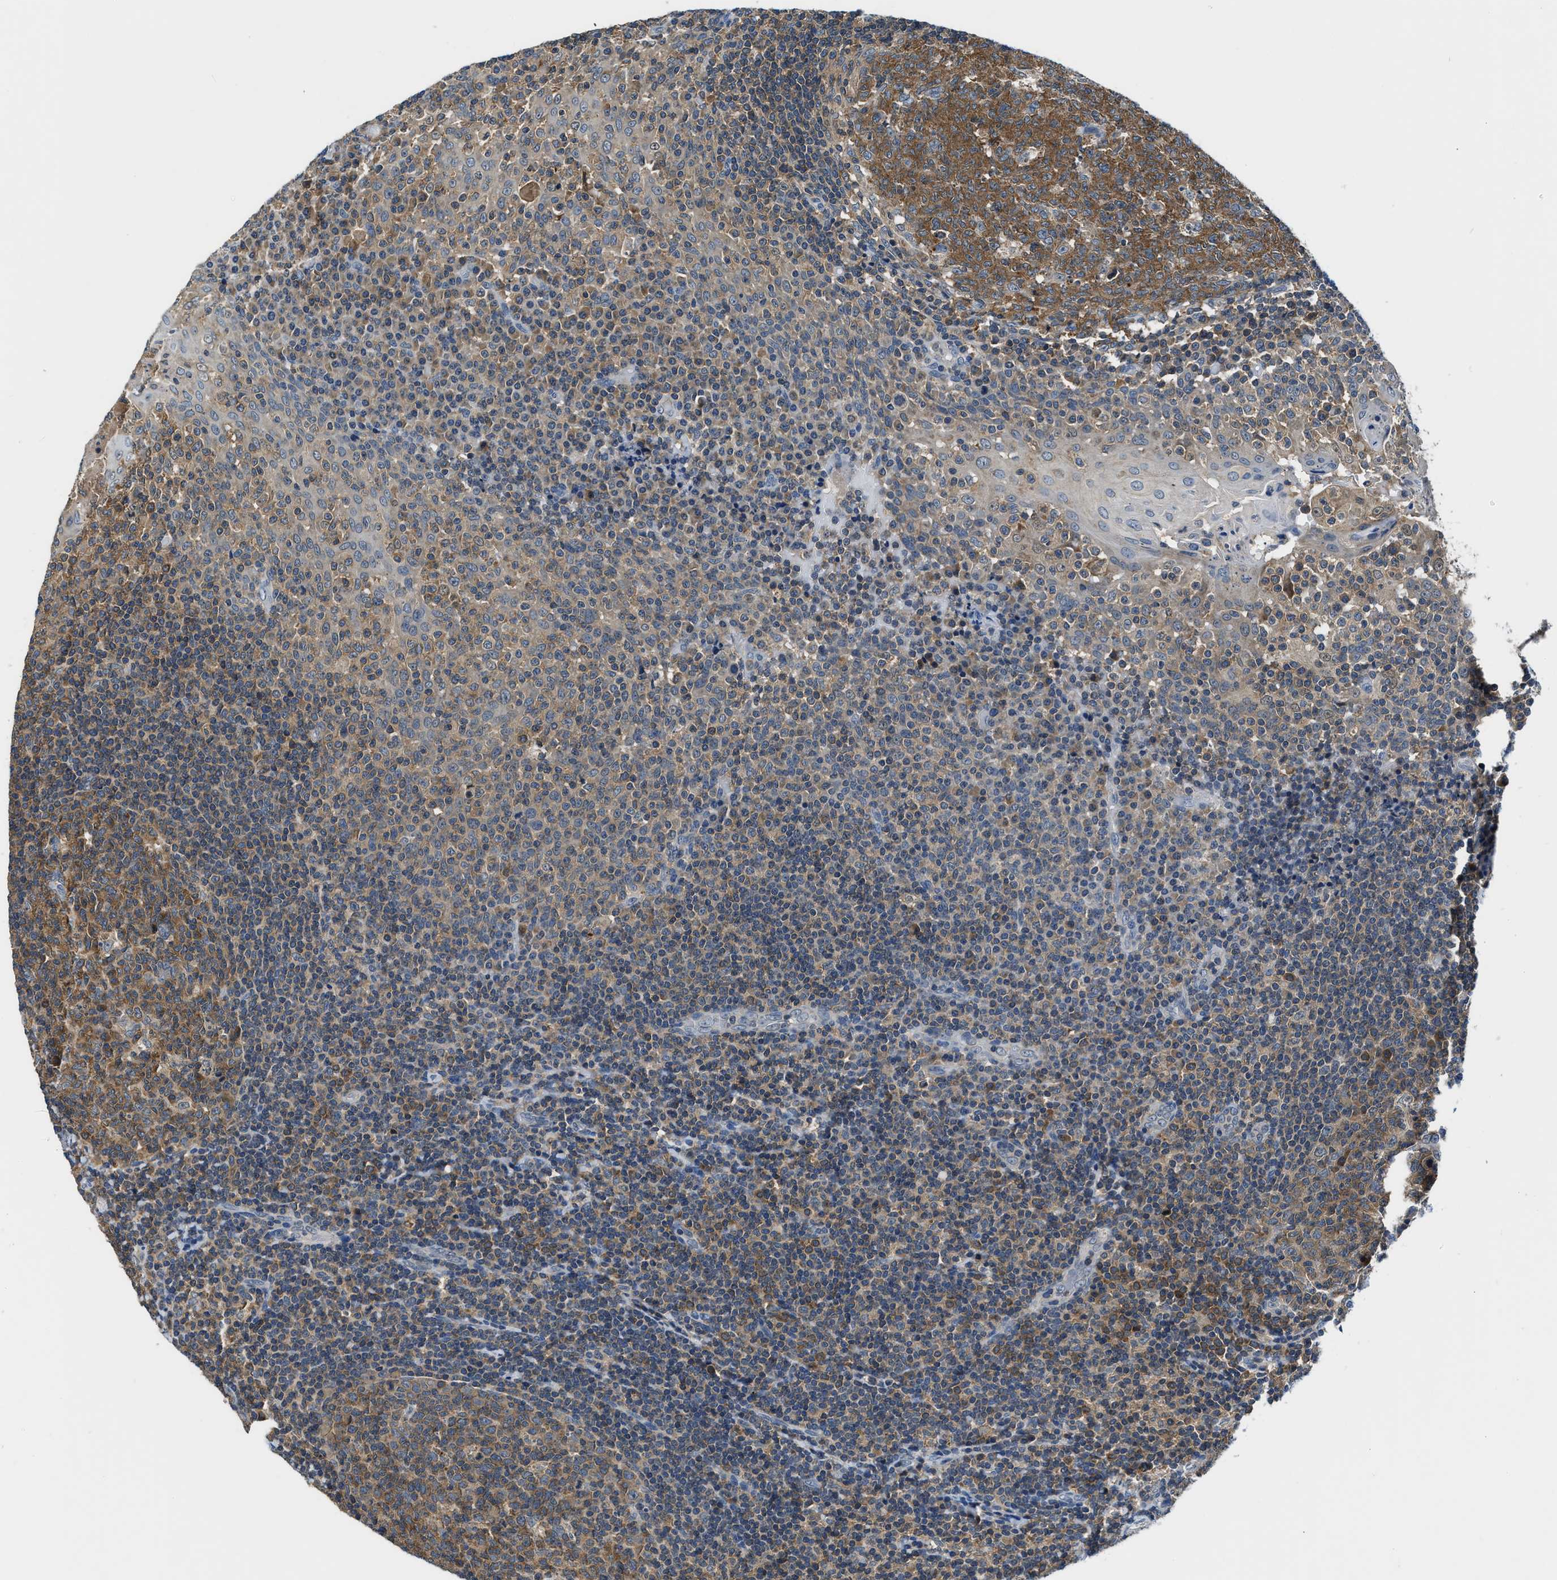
{"staining": {"intensity": "moderate", "quantity": ">75%", "location": "cytoplasmic/membranous"}, "tissue": "tonsil", "cell_type": "Germinal center cells", "image_type": "normal", "snomed": [{"axis": "morphology", "description": "Normal tissue, NOS"}, {"axis": "topography", "description": "Tonsil"}], "caption": "The photomicrograph reveals a brown stain indicating the presence of a protein in the cytoplasmic/membranous of germinal center cells in tonsil.", "gene": "PAFAH2", "patient": {"sex": "female", "age": 19}}